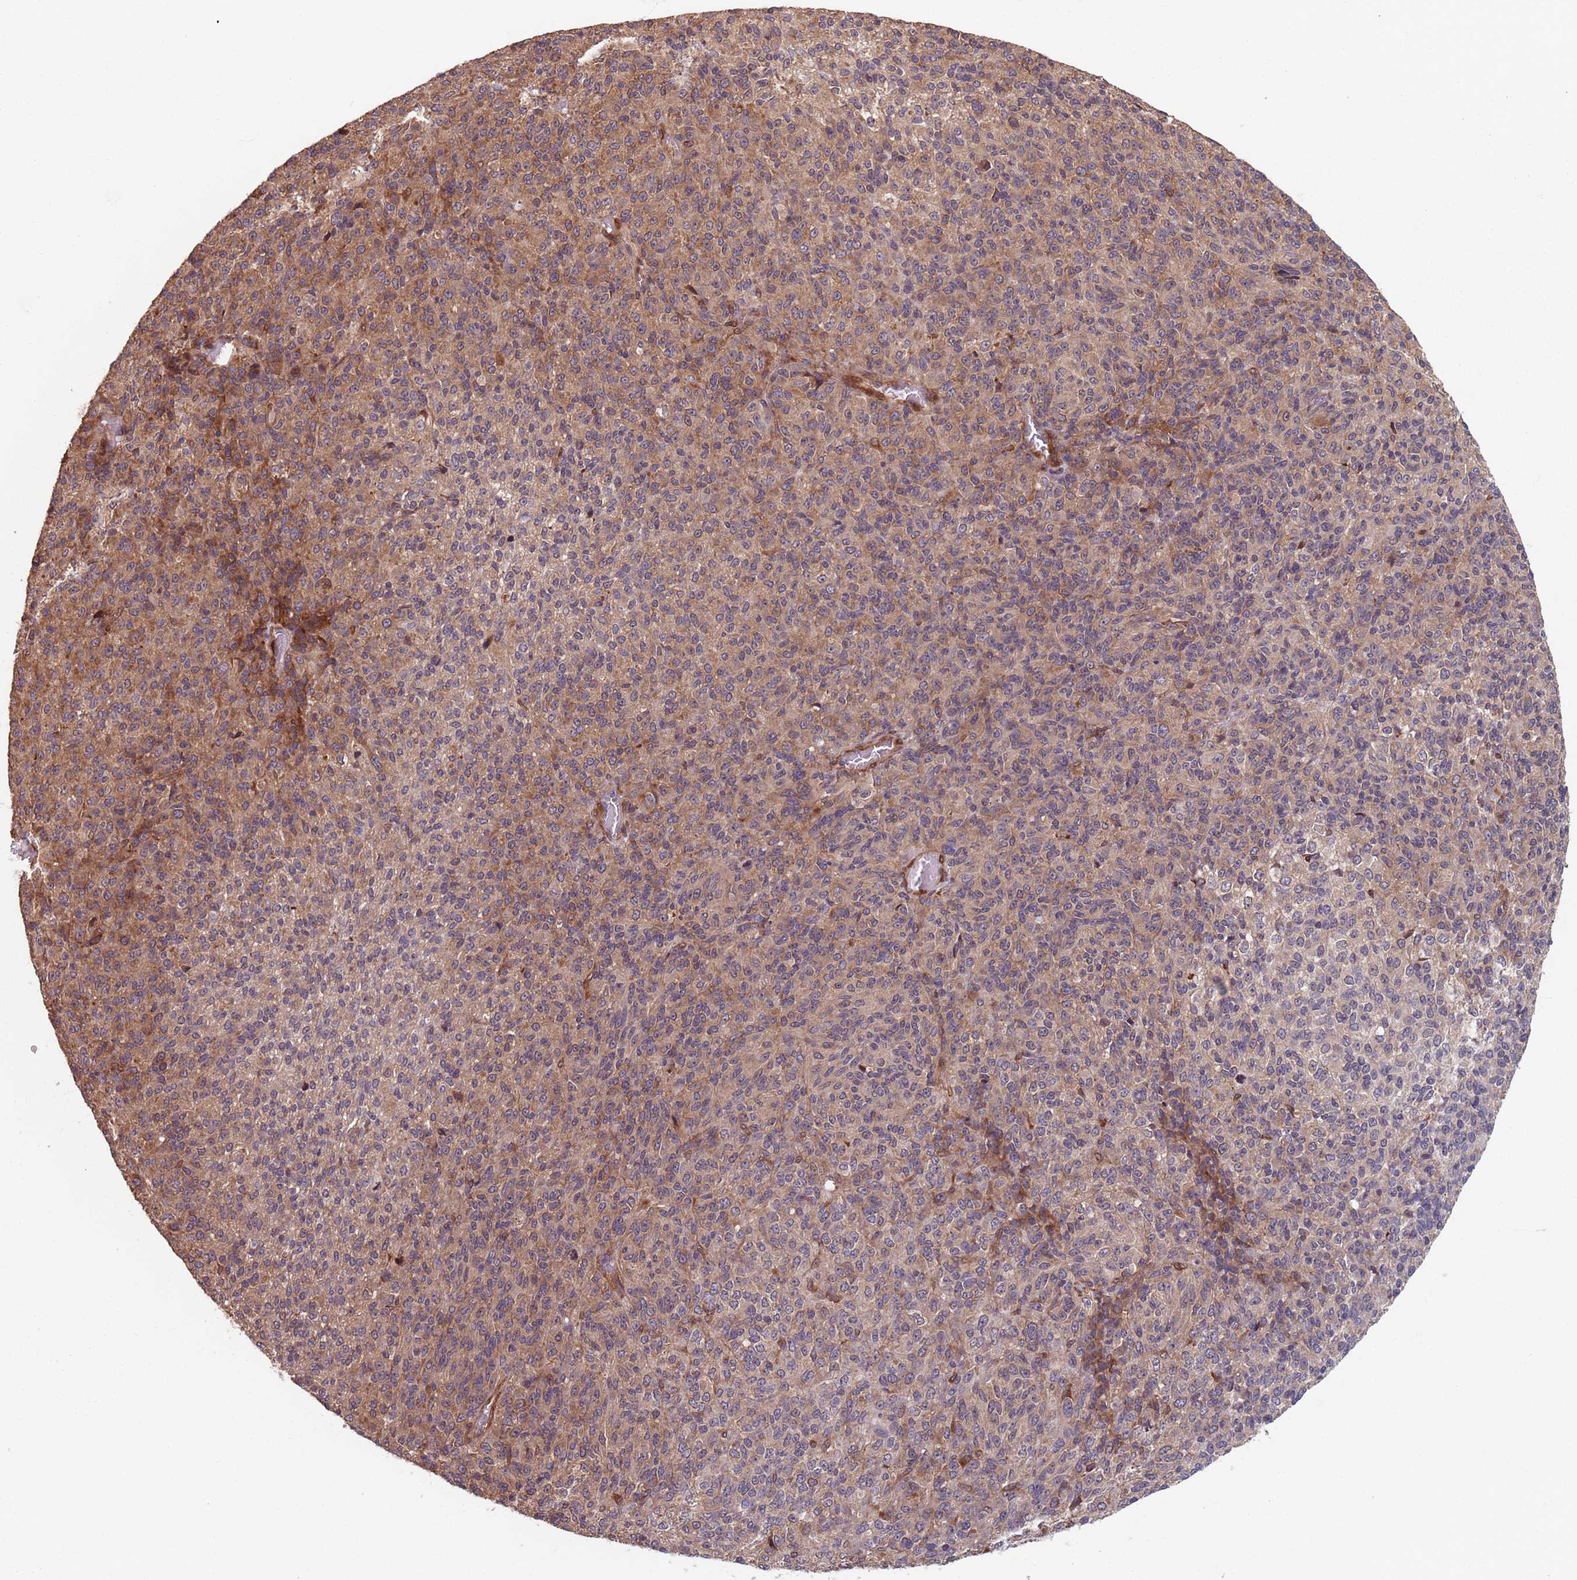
{"staining": {"intensity": "moderate", "quantity": "<25%", "location": "cytoplasmic/membranous"}, "tissue": "melanoma", "cell_type": "Tumor cells", "image_type": "cancer", "snomed": [{"axis": "morphology", "description": "Malignant melanoma, Metastatic site"}, {"axis": "topography", "description": "Brain"}], "caption": "This is a histology image of immunohistochemistry (IHC) staining of melanoma, which shows moderate expression in the cytoplasmic/membranous of tumor cells.", "gene": "NOTCH3", "patient": {"sex": "female", "age": 56}}